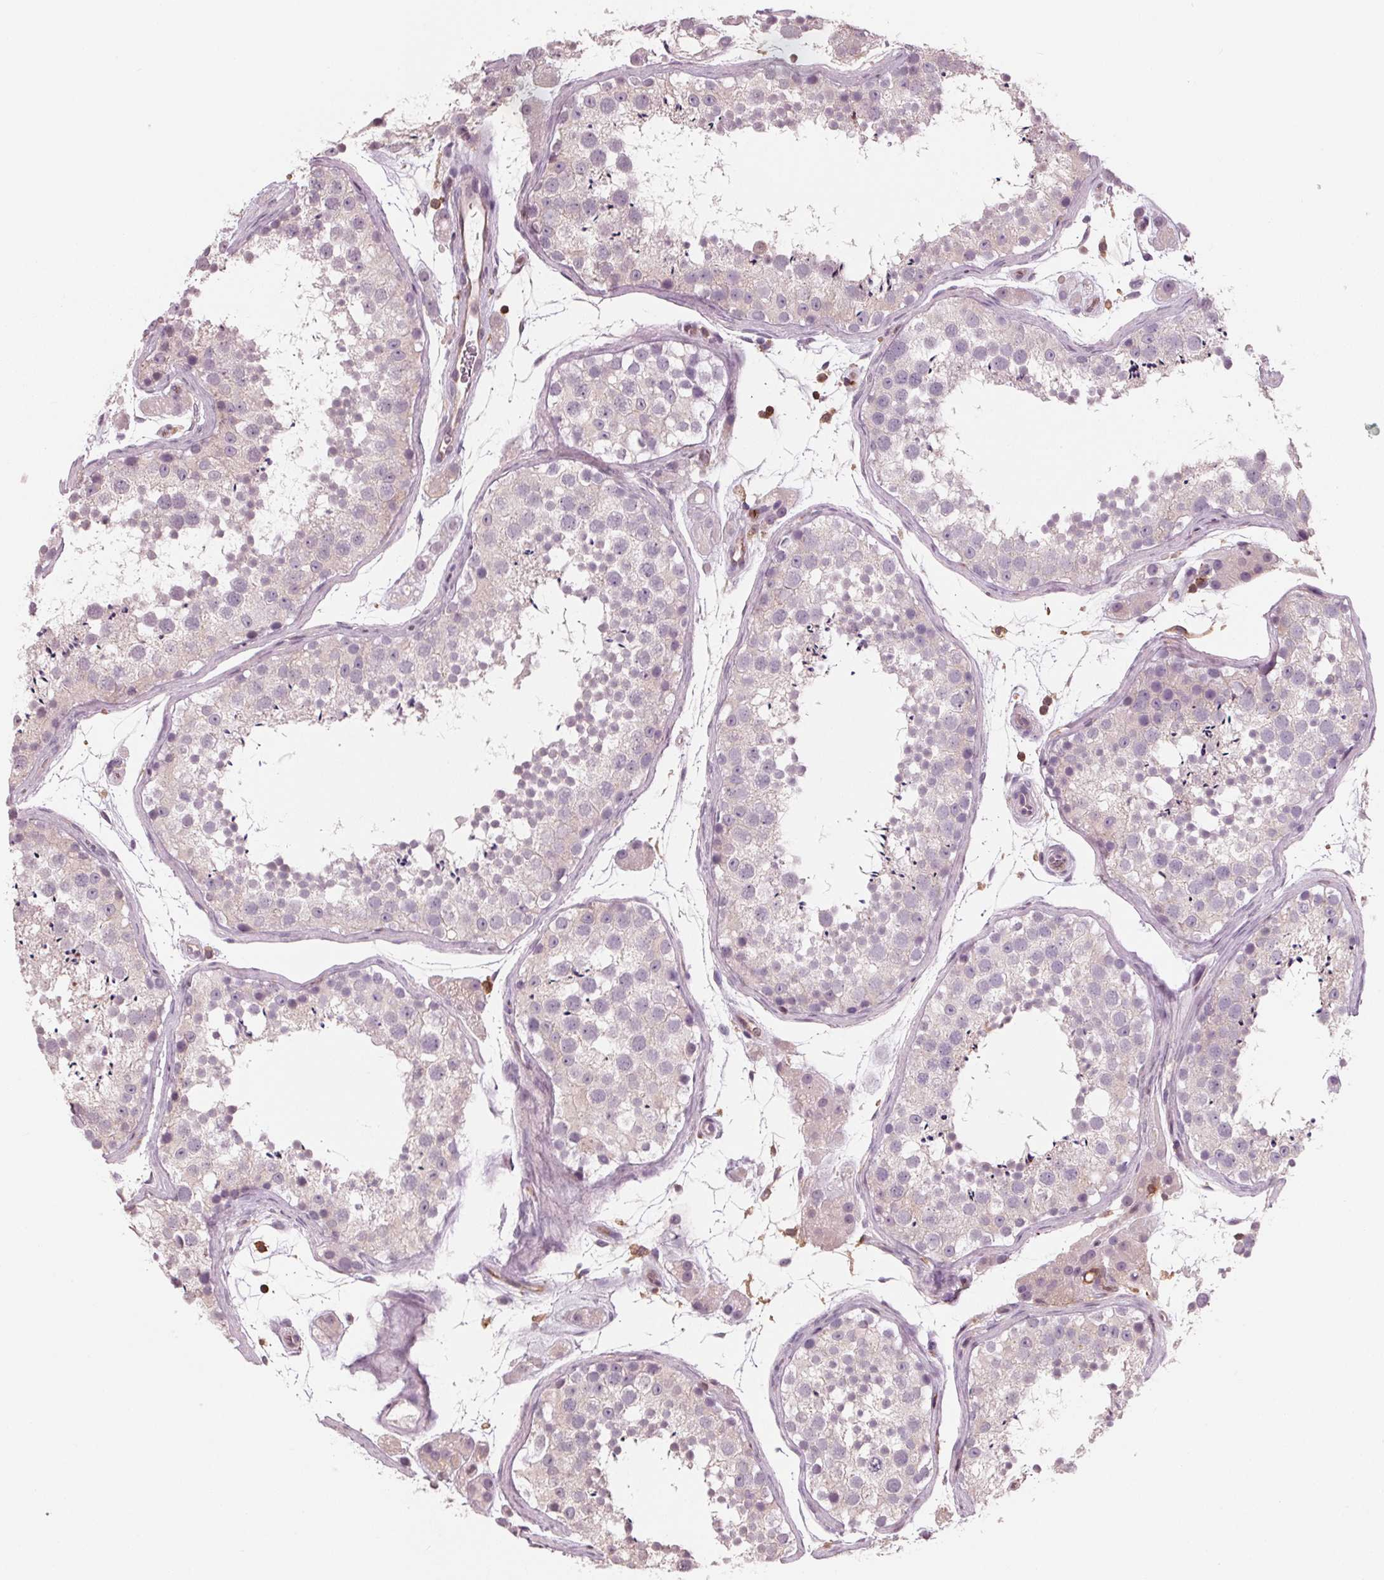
{"staining": {"intensity": "negative", "quantity": "none", "location": "none"}, "tissue": "testis", "cell_type": "Cells in seminiferous ducts", "image_type": "normal", "snomed": [{"axis": "morphology", "description": "Normal tissue, NOS"}, {"axis": "topography", "description": "Testis"}], "caption": "Immunohistochemistry of normal human testis shows no expression in cells in seminiferous ducts.", "gene": "ARHGAP25", "patient": {"sex": "male", "age": 41}}